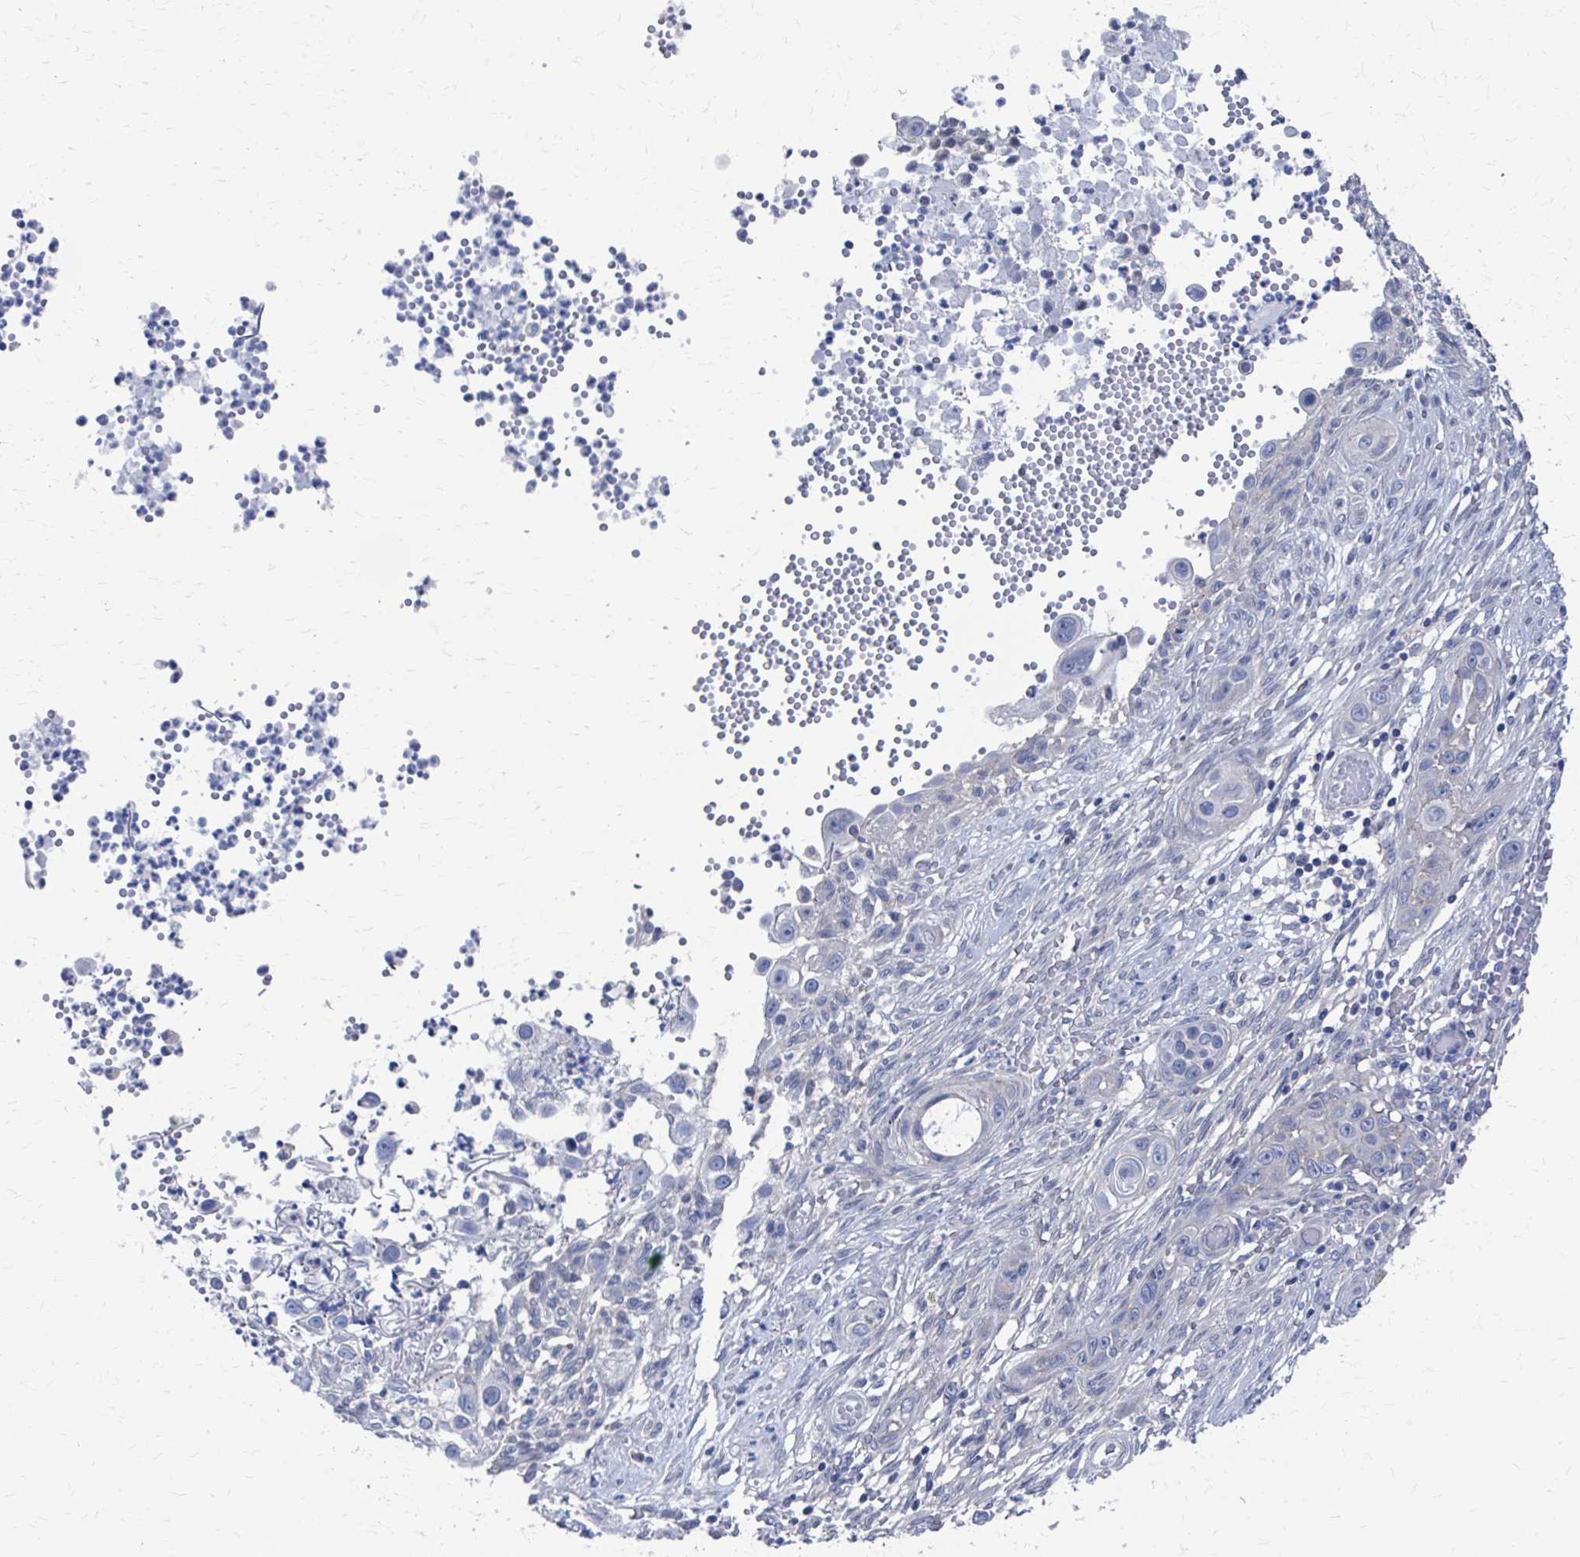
{"staining": {"intensity": "negative", "quantity": "none", "location": "none"}, "tissue": "skin cancer", "cell_type": "Tumor cells", "image_type": "cancer", "snomed": [{"axis": "morphology", "description": "Squamous cell carcinoma, NOS"}, {"axis": "topography", "description": "Skin"}], "caption": "The photomicrograph displays no staining of tumor cells in skin cancer.", "gene": "PLEKHG7", "patient": {"sex": "female", "age": 69}}